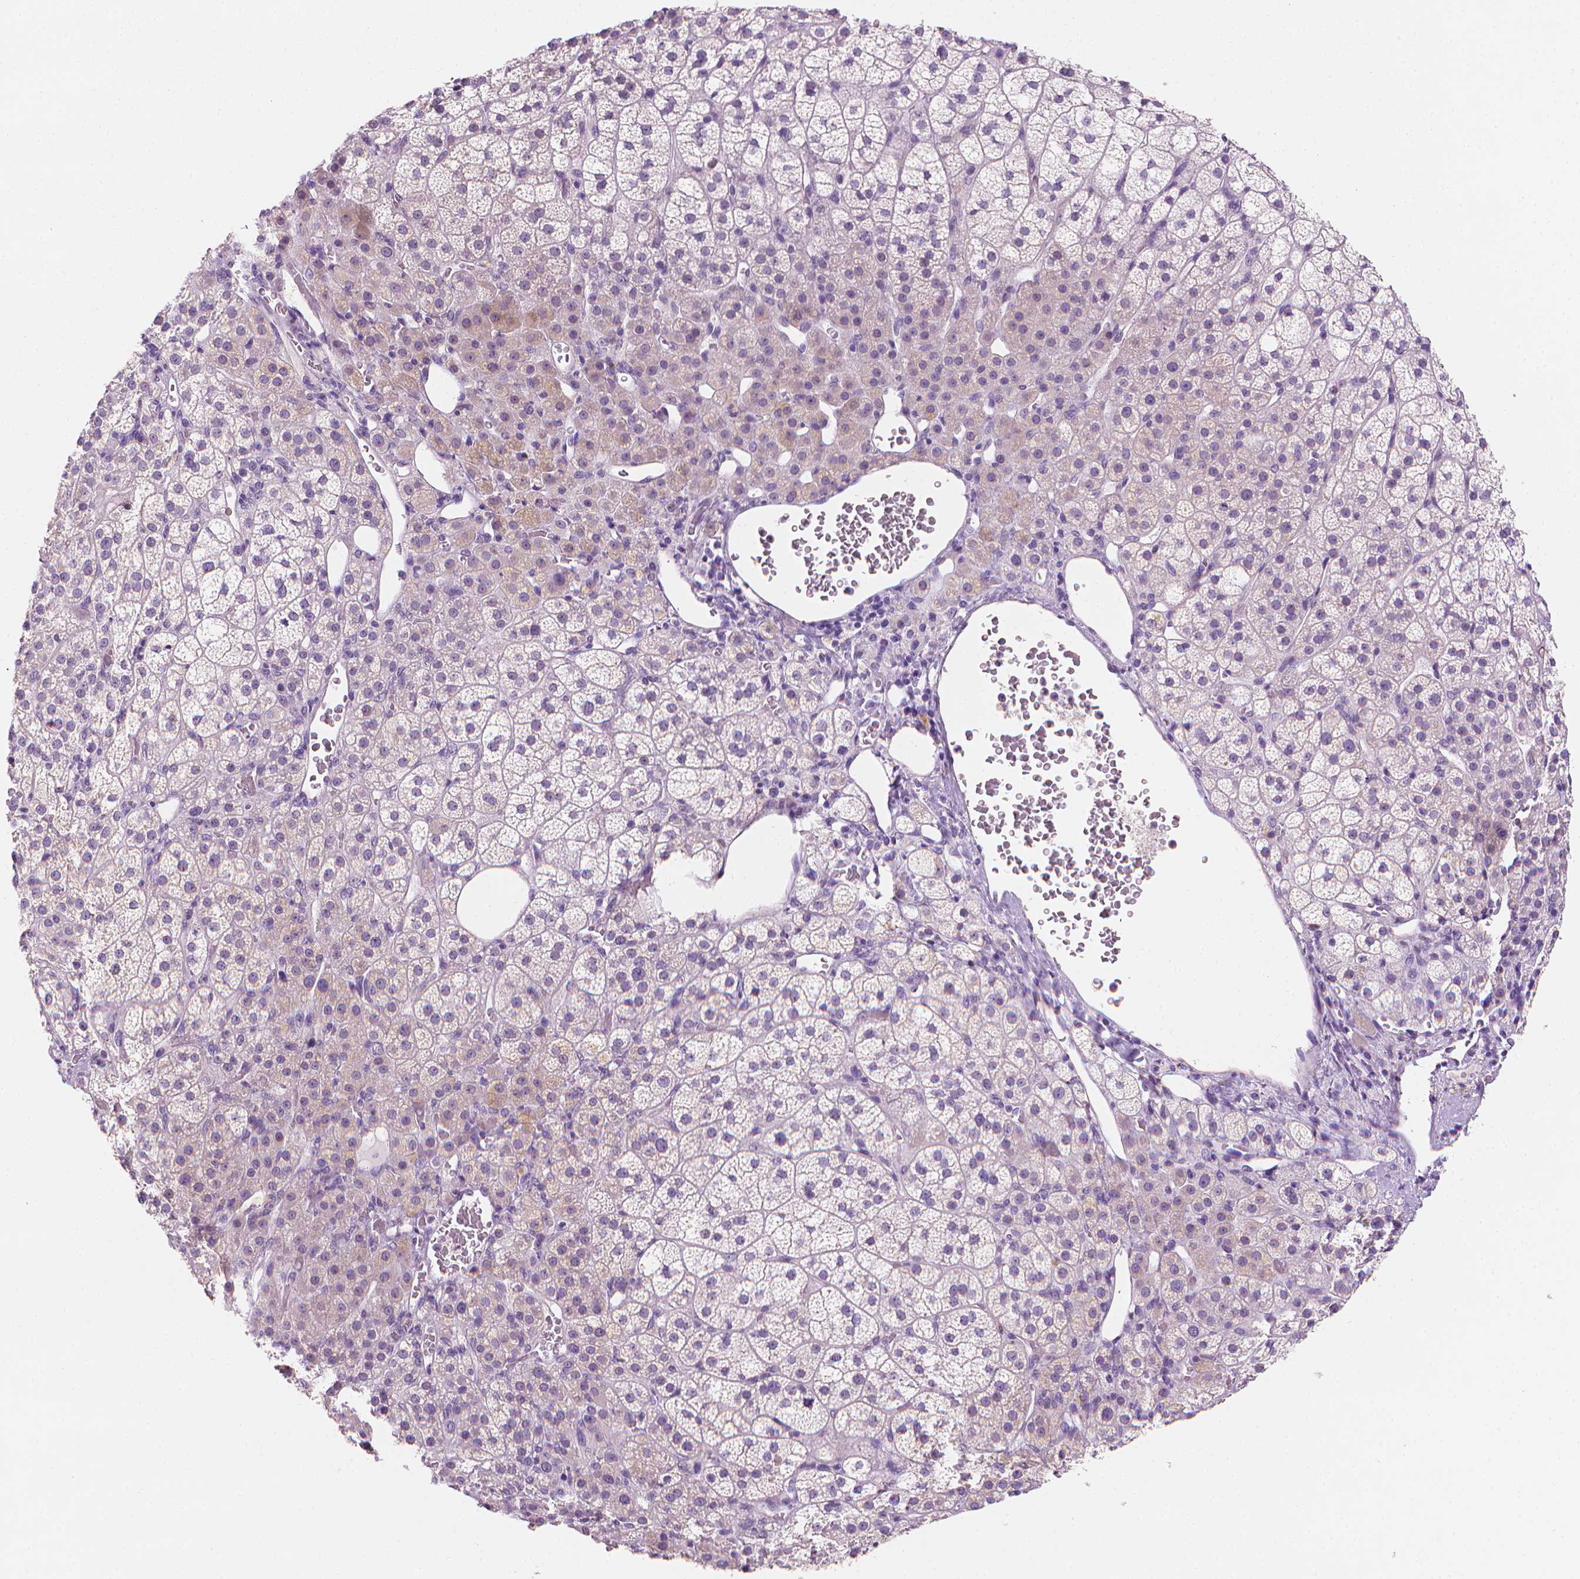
{"staining": {"intensity": "weak", "quantity": "<25%", "location": "cytoplasmic/membranous"}, "tissue": "adrenal gland", "cell_type": "Glandular cells", "image_type": "normal", "snomed": [{"axis": "morphology", "description": "Normal tissue, NOS"}, {"axis": "topography", "description": "Adrenal gland"}], "caption": "Immunohistochemistry of unremarkable human adrenal gland exhibits no positivity in glandular cells. (IHC, brightfield microscopy, high magnification).", "gene": "FASN", "patient": {"sex": "female", "age": 60}}